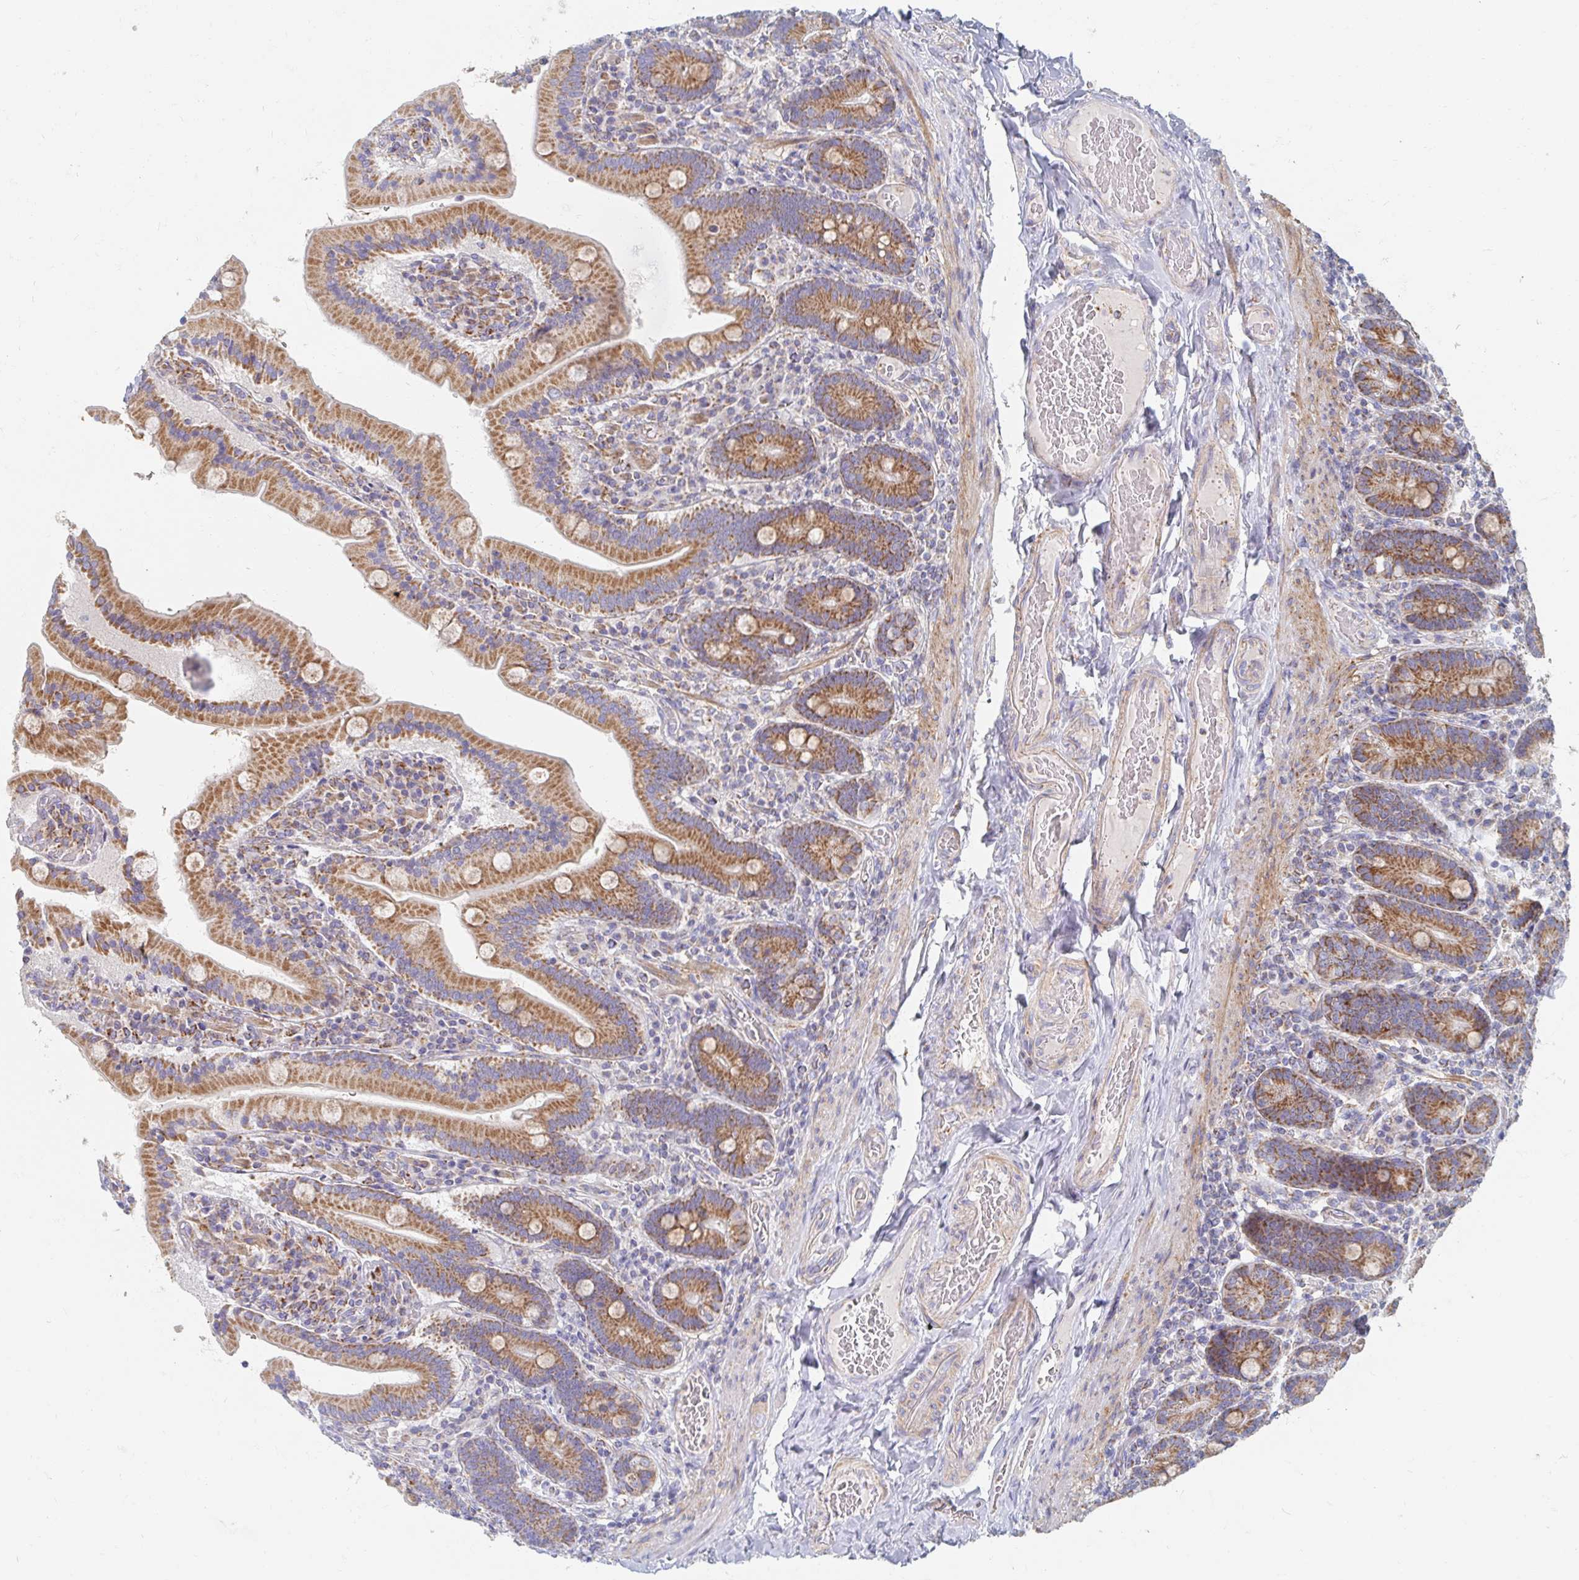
{"staining": {"intensity": "strong", "quantity": ">75%", "location": "cytoplasmic/membranous"}, "tissue": "duodenum", "cell_type": "Glandular cells", "image_type": "normal", "snomed": [{"axis": "morphology", "description": "Normal tissue, NOS"}, {"axis": "topography", "description": "Duodenum"}], "caption": "There is high levels of strong cytoplasmic/membranous positivity in glandular cells of unremarkable duodenum, as demonstrated by immunohistochemical staining (brown color).", "gene": "MAVS", "patient": {"sex": "female", "age": 62}}